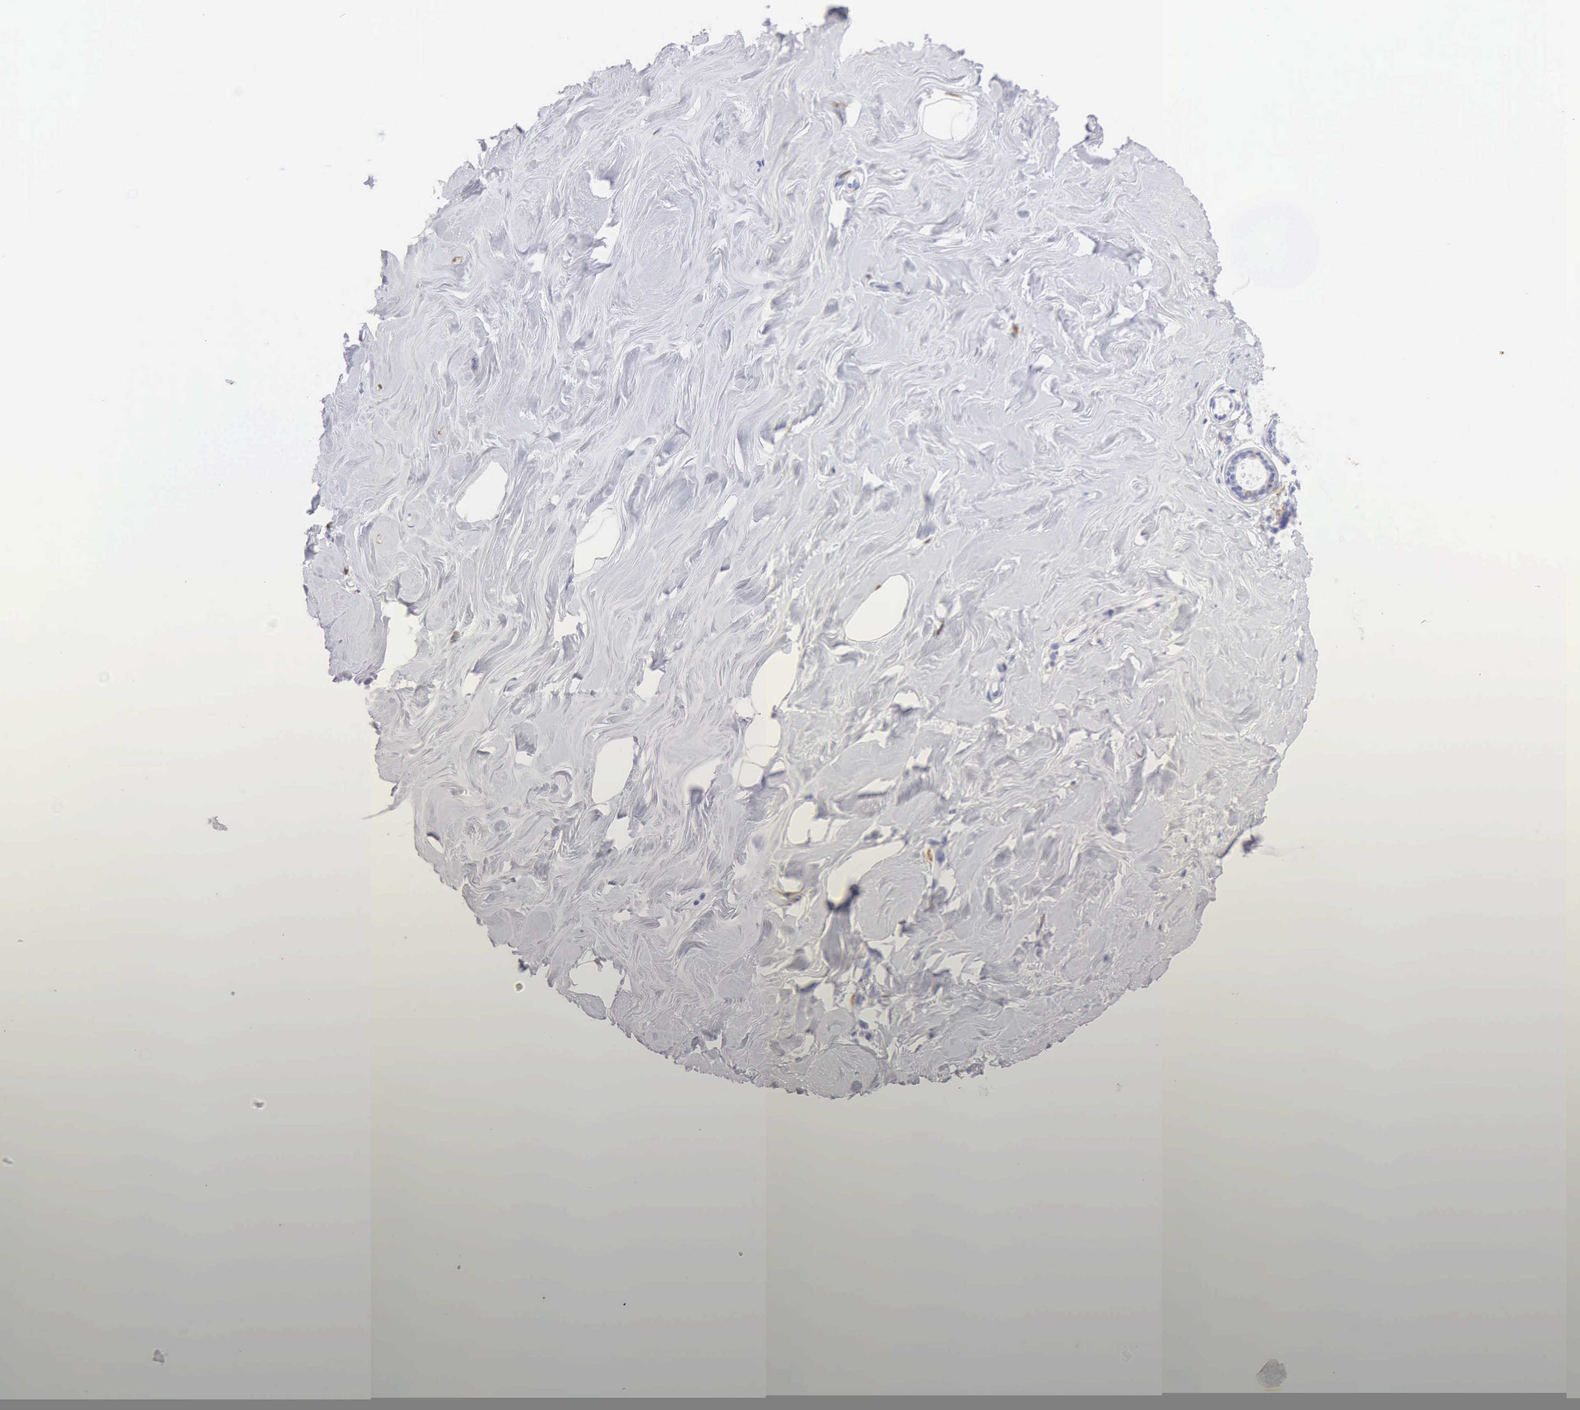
{"staining": {"intensity": "negative", "quantity": "none", "location": "none"}, "tissue": "breast", "cell_type": "Adipocytes", "image_type": "normal", "snomed": [{"axis": "morphology", "description": "Normal tissue, NOS"}, {"axis": "topography", "description": "Breast"}], "caption": "A photomicrograph of human breast is negative for staining in adipocytes. The staining was performed using DAB (3,3'-diaminobenzidine) to visualize the protein expression in brown, while the nuclei were stained in blue with hematoxylin (Magnification: 20x).", "gene": "CDKN2A", "patient": {"sex": "female", "age": 54}}